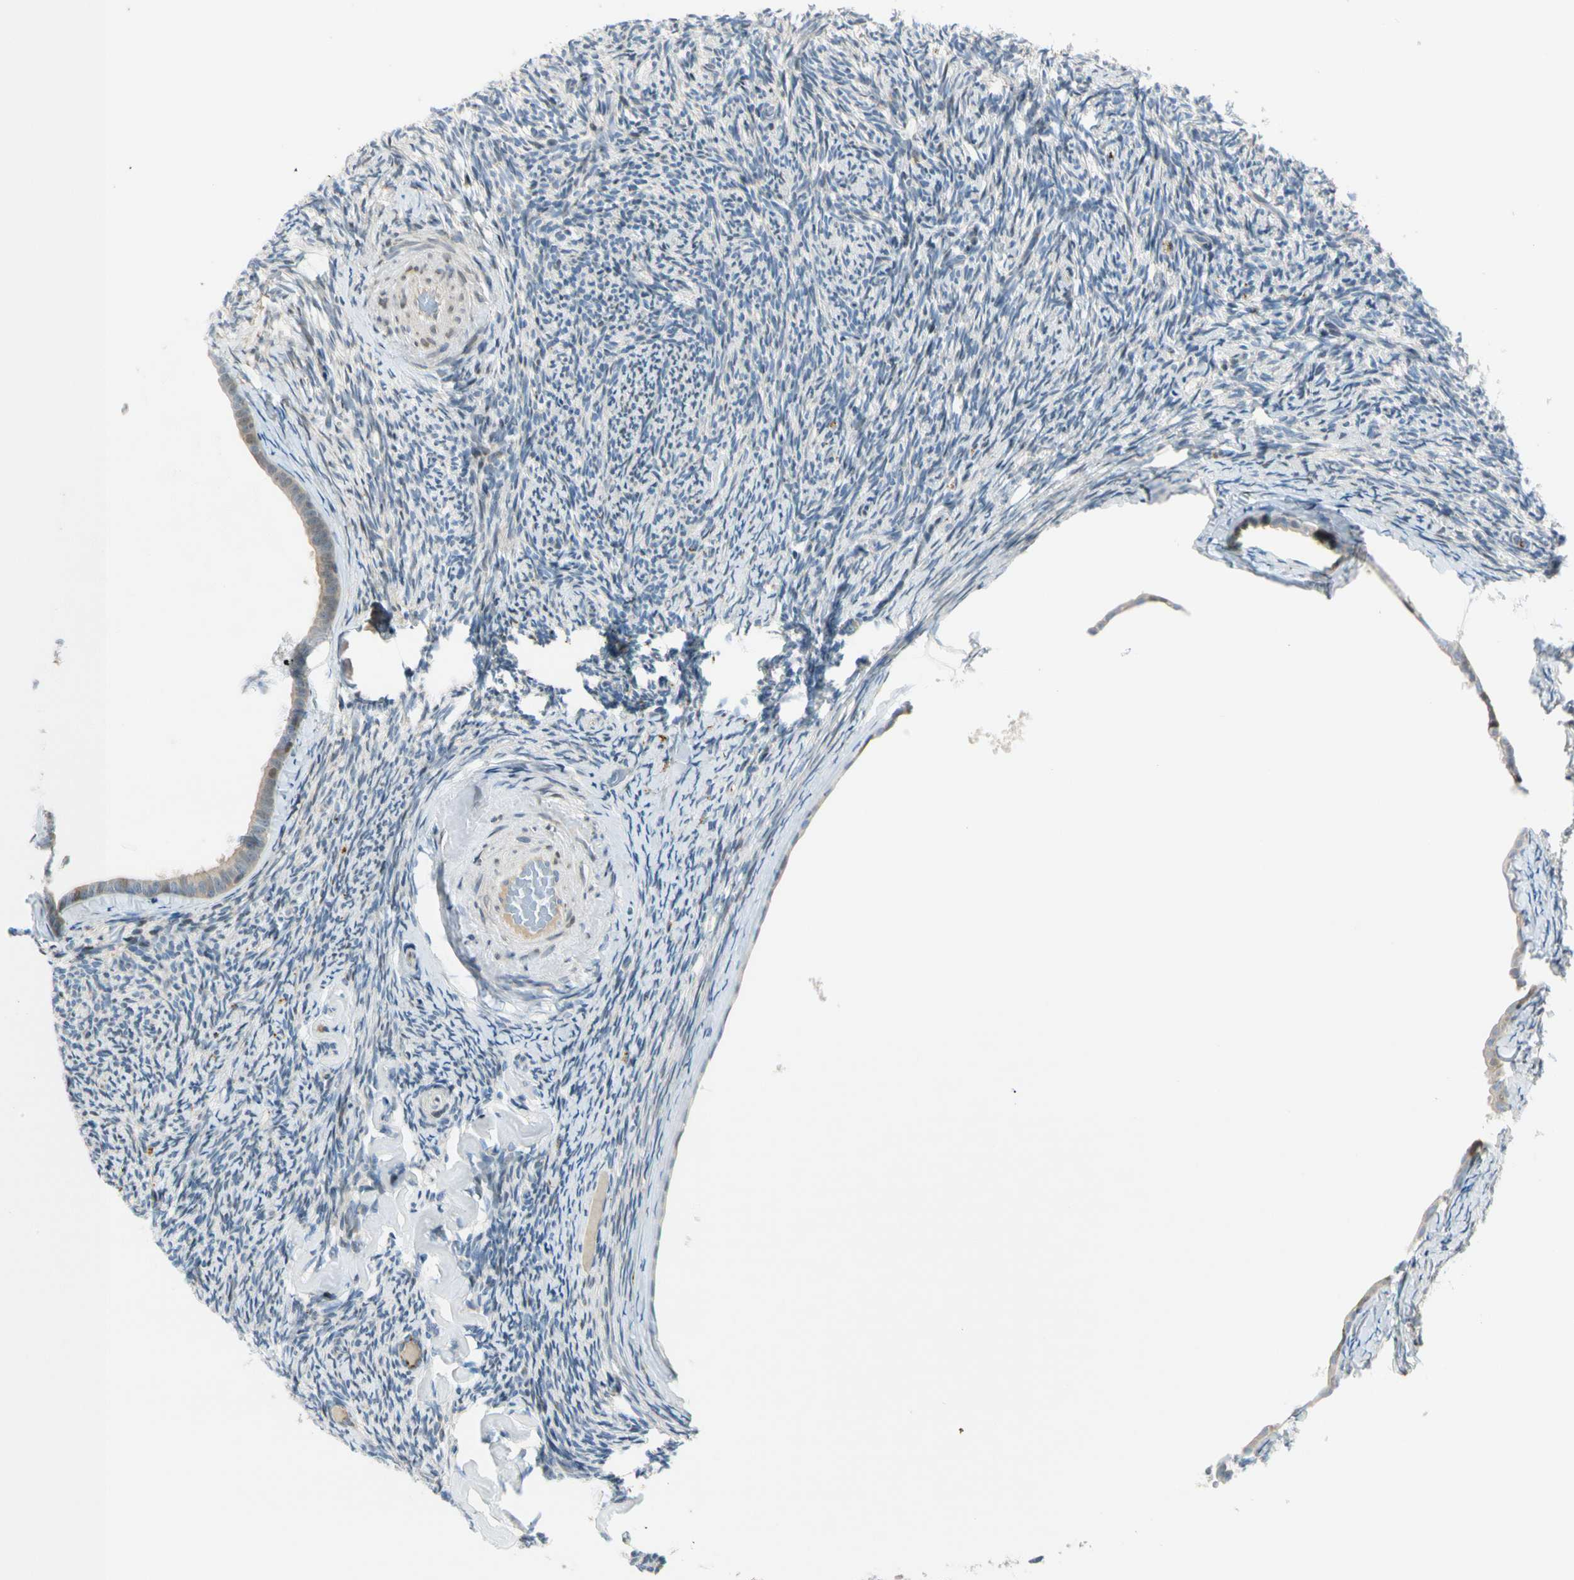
{"staining": {"intensity": "weak", "quantity": "<25%", "location": "nuclear"}, "tissue": "ovary", "cell_type": "Ovarian stroma cells", "image_type": "normal", "snomed": [{"axis": "morphology", "description": "Normal tissue, NOS"}, {"axis": "topography", "description": "Ovary"}], "caption": "DAB (3,3'-diaminobenzidine) immunohistochemical staining of benign human ovary displays no significant expression in ovarian stroma cells. (Brightfield microscopy of DAB immunohistochemistry (IHC) at high magnification).", "gene": "NPDC1", "patient": {"sex": "female", "age": 60}}